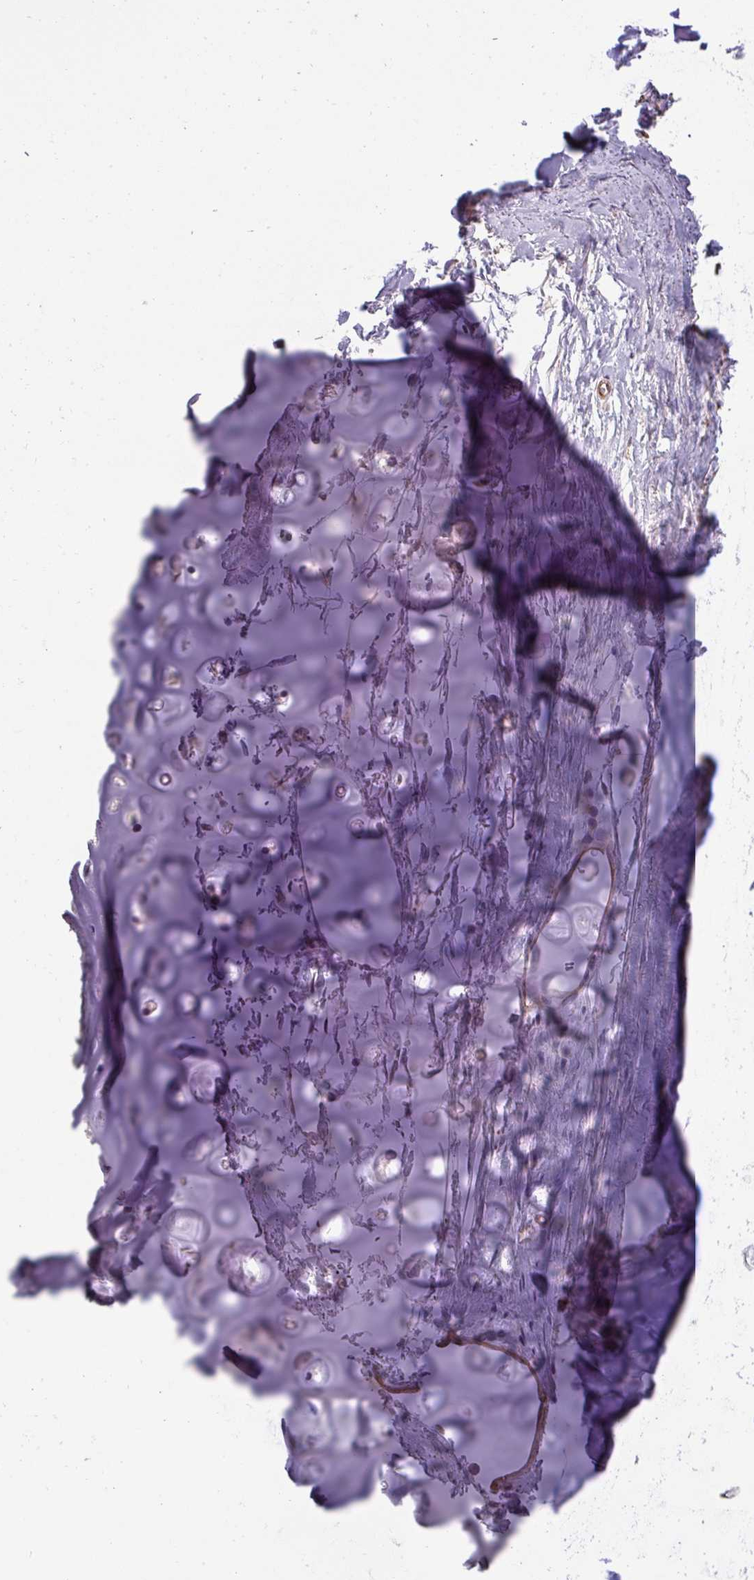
{"staining": {"intensity": "negative", "quantity": "none", "location": "none"}, "tissue": "adipose tissue", "cell_type": "Adipocytes", "image_type": "normal", "snomed": [{"axis": "morphology", "description": "Normal tissue, NOS"}, {"axis": "topography", "description": "Lymph node"}, {"axis": "topography", "description": "Cartilage tissue"}, {"axis": "topography", "description": "Bronchus"}], "caption": "Adipocytes are negative for brown protein staining in unremarkable adipose tissue. The staining is performed using DAB (3,3'-diaminobenzidine) brown chromogen with nuclei counter-stained in using hematoxylin.", "gene": "ZNF835", "patient": {"sex": "female", "age": 70}}